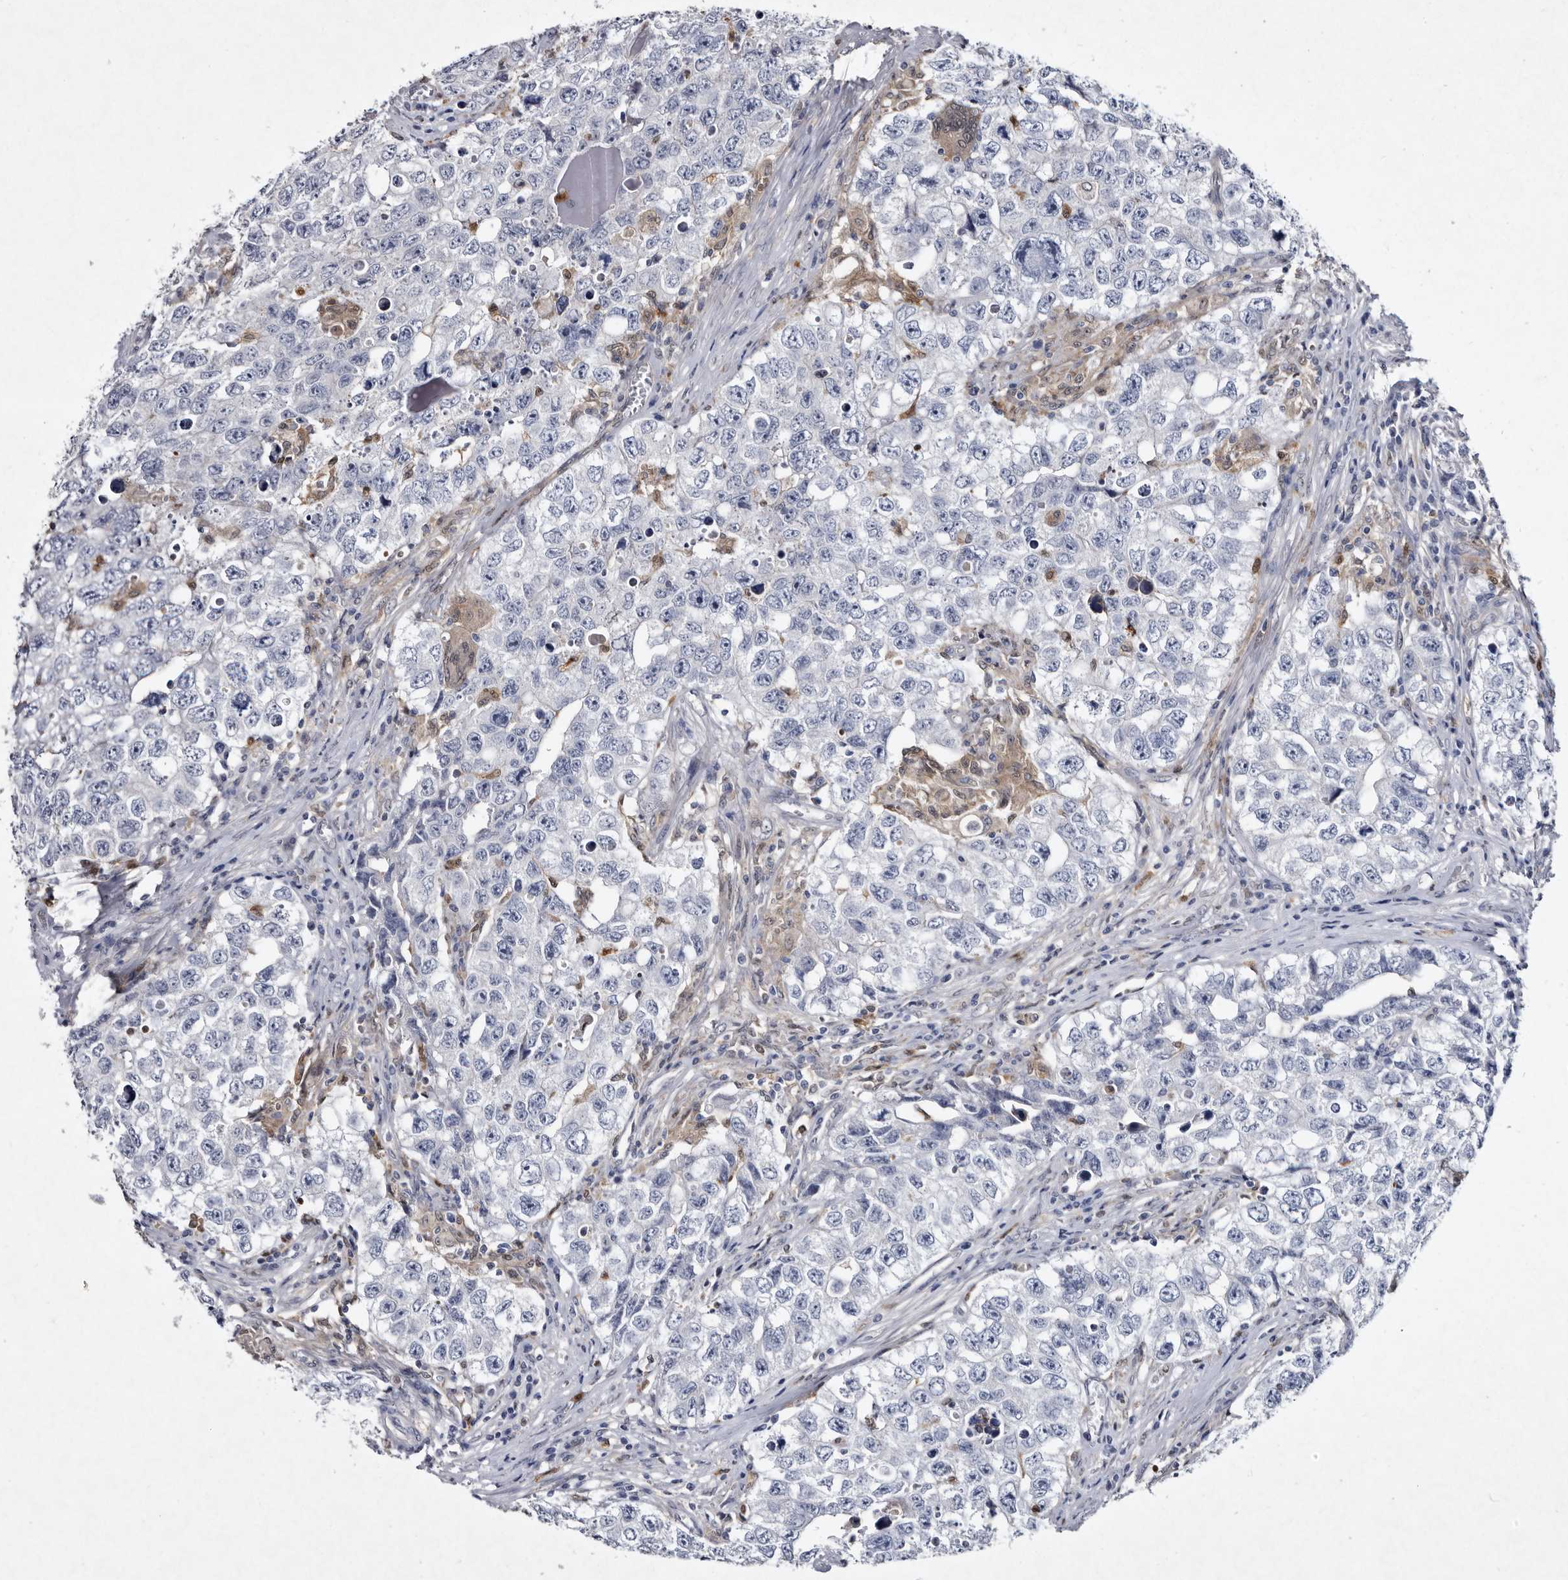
{"staining": {"intensity": "negative", "quantity": "none", "location": "none"}, "tissue": "testis cancer", "cell_type": "Tumor cells", "image_type": "cancer", "snomed": [{"axis": "morphology", "description": "Seminoma, NOS"}, {"axis": "morphology", "description": "Carcinoma, Embryonal, NOS"}, {"axis": "topography", "description": "Testis"}], "caption": "A high-resolution image shows IHC staining of testis cancer (embryonal carcinoma), which reveals no significant positivity in tumor cells.", "gene": "SERPINB8", "patient": {"sex": "male", "age": 43}}